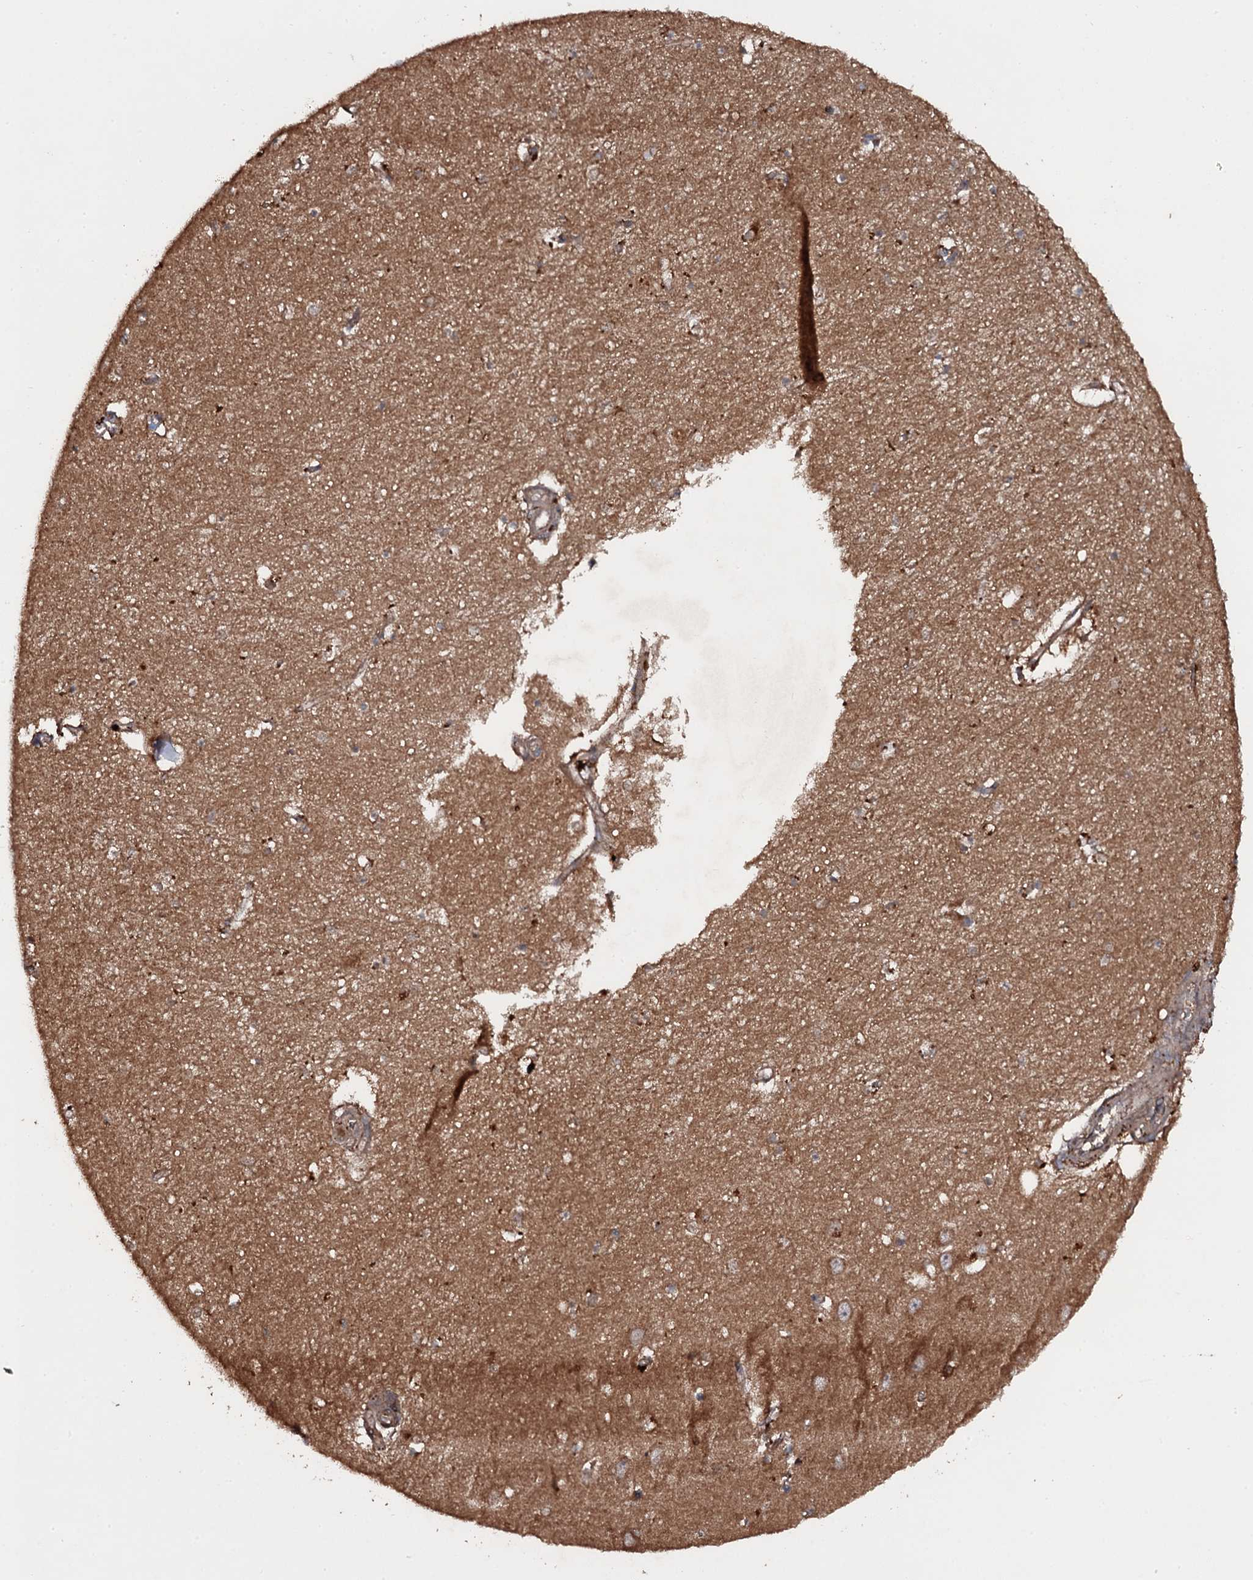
{"staining": {"intensity": "moderate", "quantity": "<25%", "location": "cytoplasmic/membranous"}, "tissue": "hippocampus", "cell_type": "Glial cells", "image_type": "normal", "snomed": [{"axis": "morphology", "description": "Normal tissue, NOS"}, {"axis": "topography", "description": "Hippocampus"}], "caption": "Protein staining of unremarkable hippocampus displays moderate cytoplasmic/membranous staining in about <25% of glial cells. (brown staining indicates protein expression, while blue staining denotes nuclei).", "gene": "ADGRG3", "patient": {"sex": "female", "age": 64}}